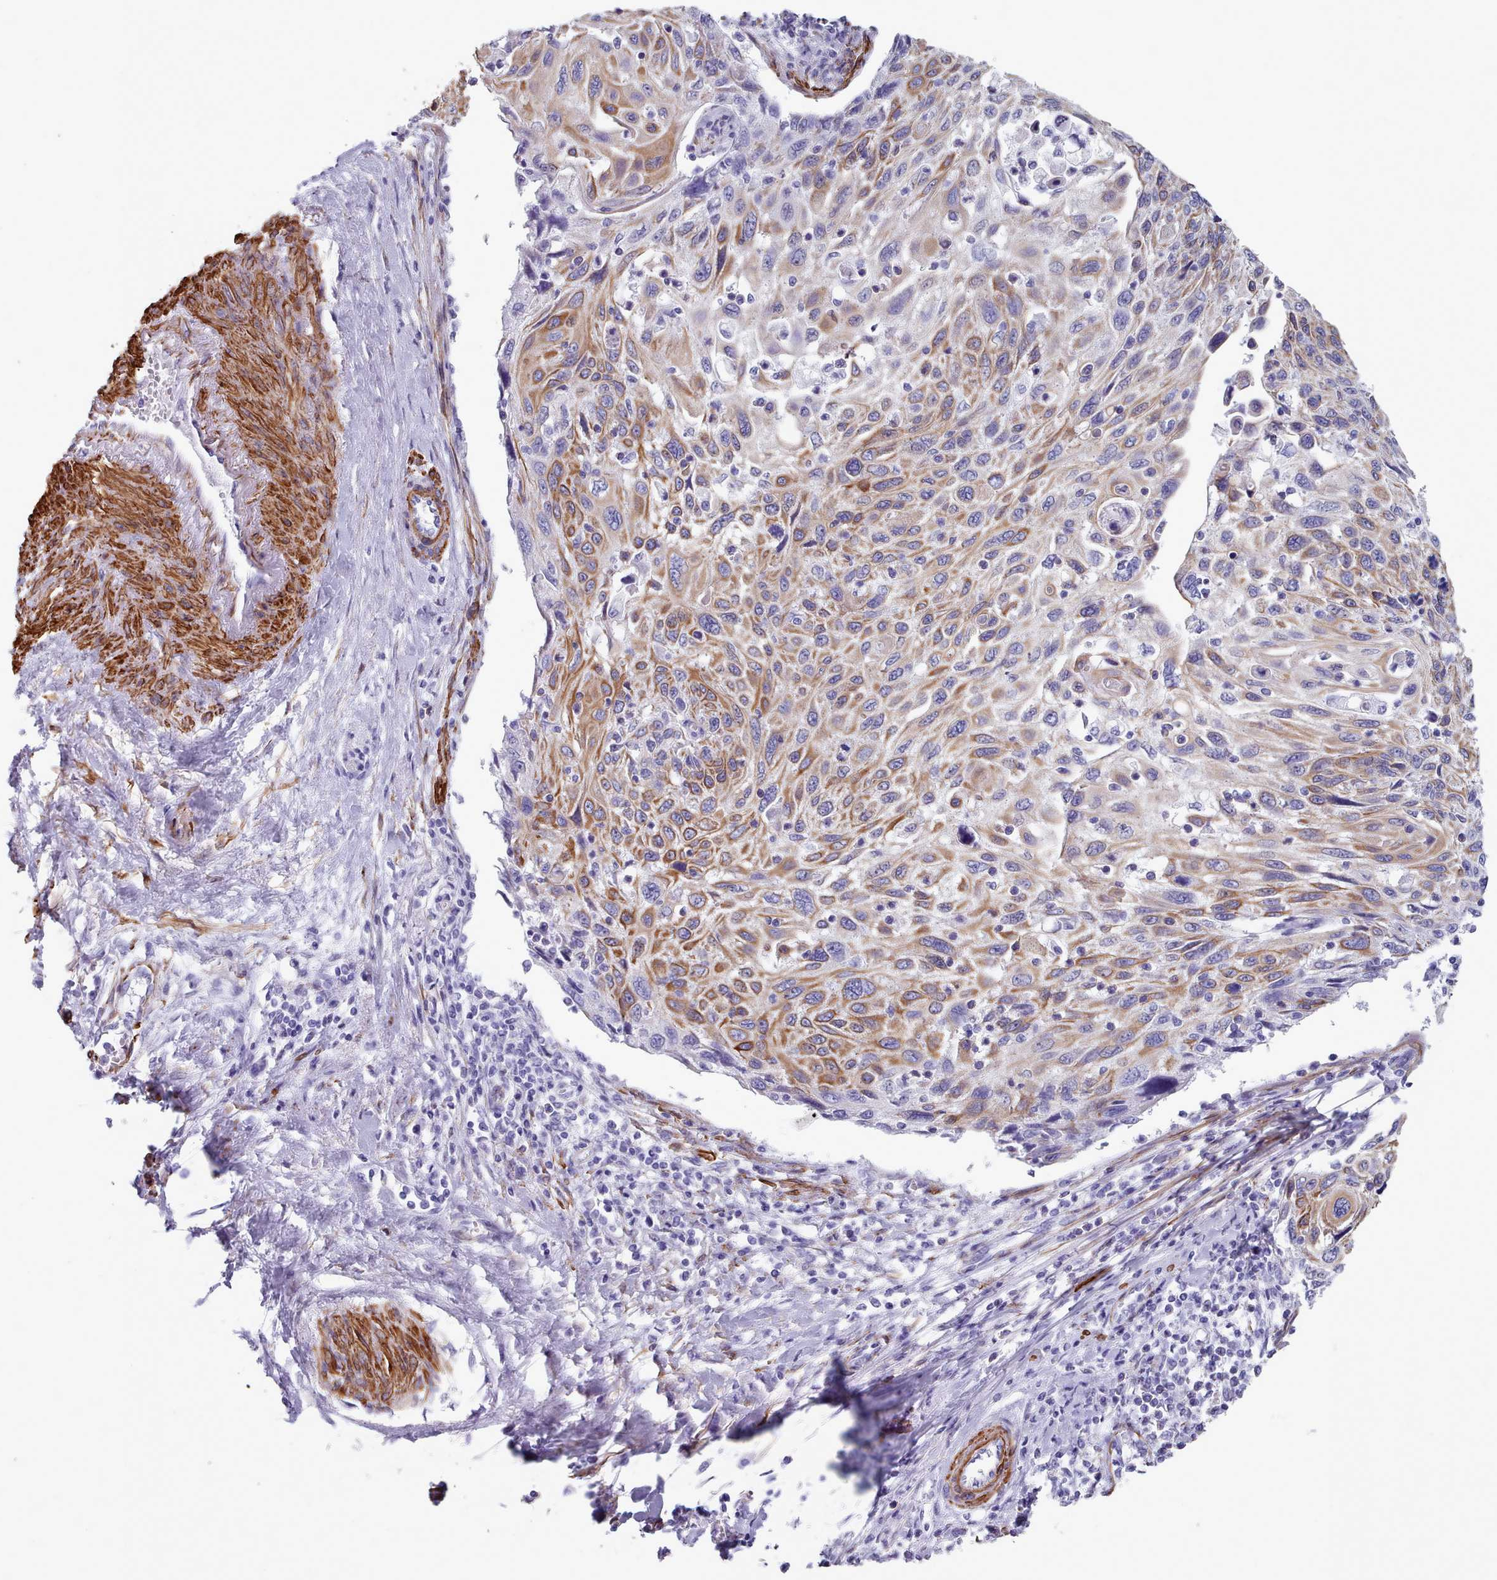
{"staining": {"intensity": "moderate", "quantity": "25%-75%", "location": "cytoplasmic/membranous"}, "tissue": "cervical cancer", "cell_type": "Tumor cells", "image_type": "cancer", "snomed": [{"axis": "morphology", "description": "Squamous cell carcinoma, NOS"}, {"axis": "topography", "description": "Cervix"}], "caption": "Immunohistochemistry micrograph of neoplastic tissue: human cervical cancer (squamous cell carcinoma) stained using immunohistochemistry demonstrates medium levels of moderate protein expression localized specifically in the cytoplasmic/membranous of tumor cells, appearing as a cytoplasmic/membranous brown color.", "gene": "FPGS", "patient": {"sex": "female", "age": 70}}